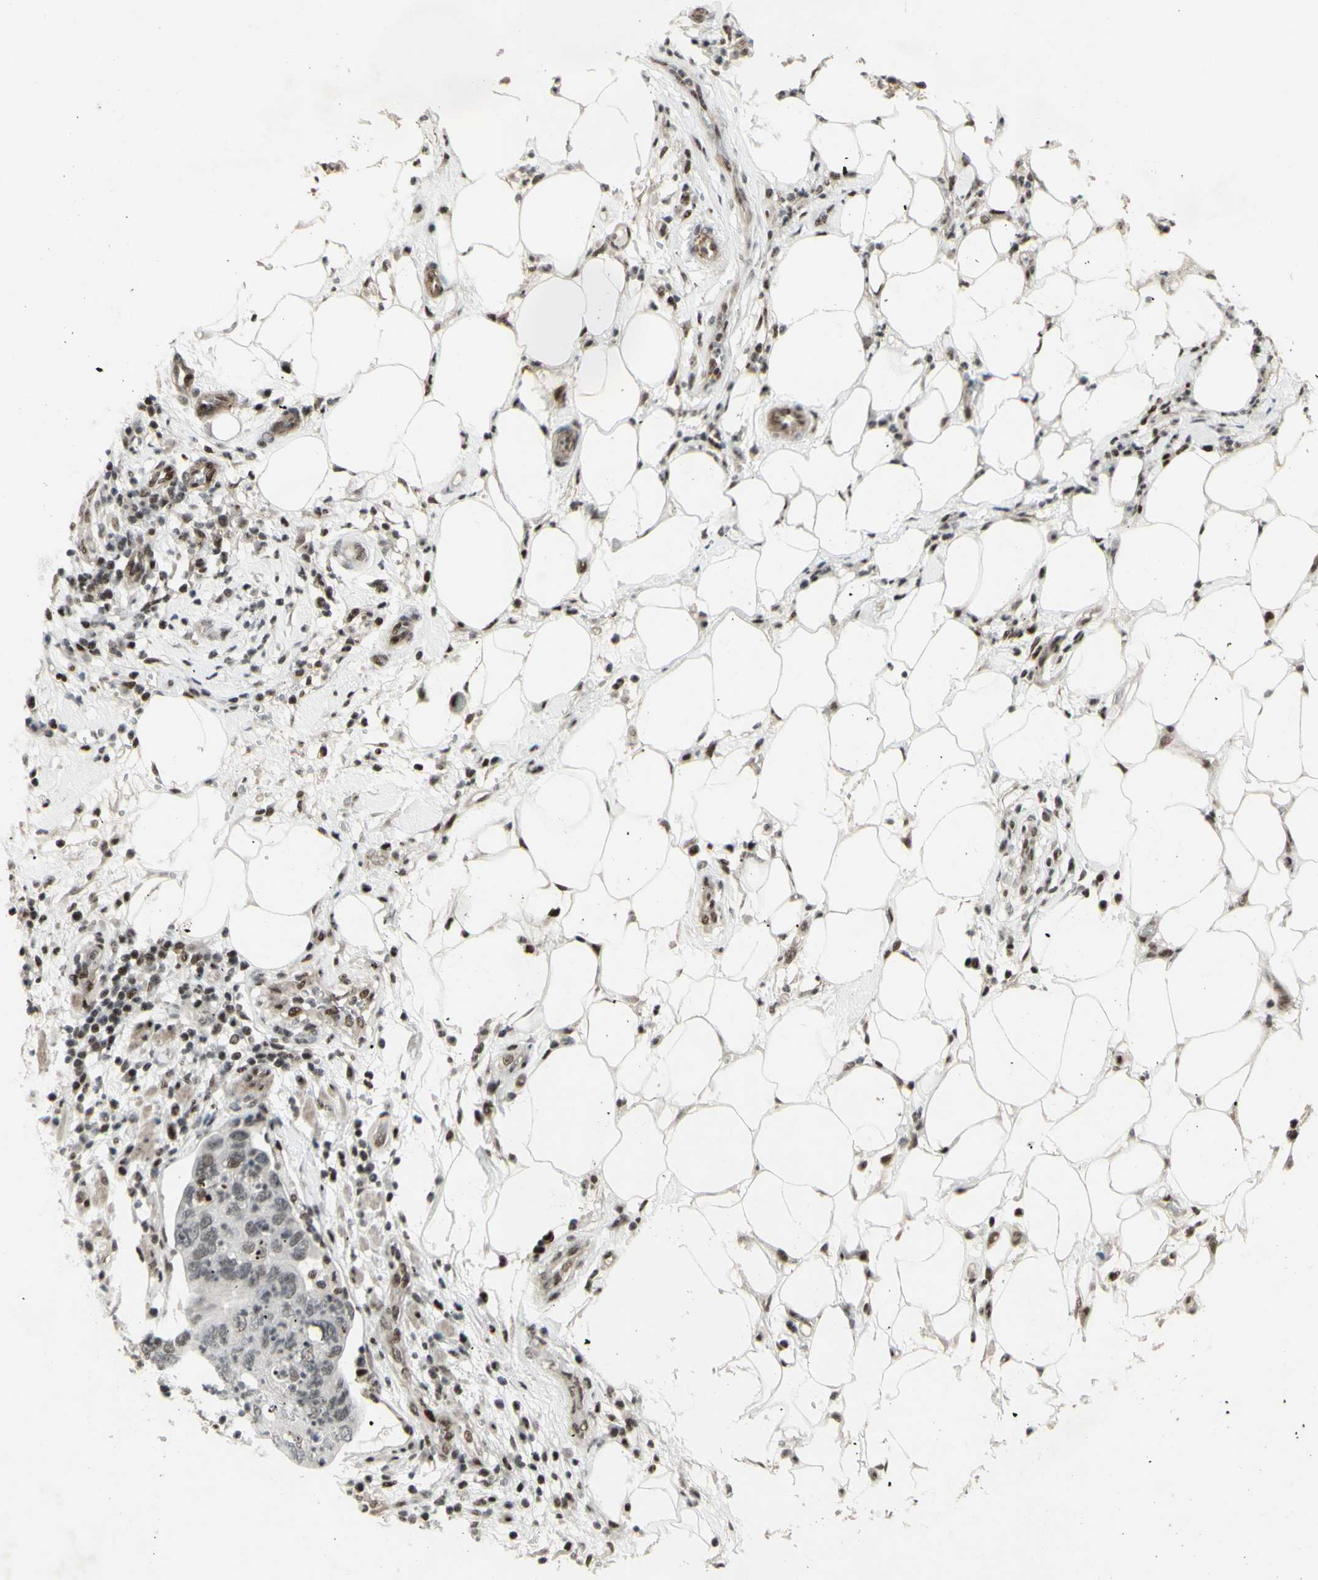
{"staining": {"intensity": "moderate", "quantity": "<25%", "location": "nuclear"}, "tissue": "pancreatic cancer", "cell_type": "Tumor cells", "image_type": "cancer", "snomed": [{"axis": "morphology", "description": "Adenocarcinoma, NOS"}, {"axis": "topography", "description": "Pancreas"}], "caption": "Adenocarcinoma (pancreatic) stained with immunohistochemistry (IHC) reveals moderate nuclear positivity in about <25% of tumor cells.", "gene": "SUPT6H", "patient": {"sex": "female", "age": 71}}